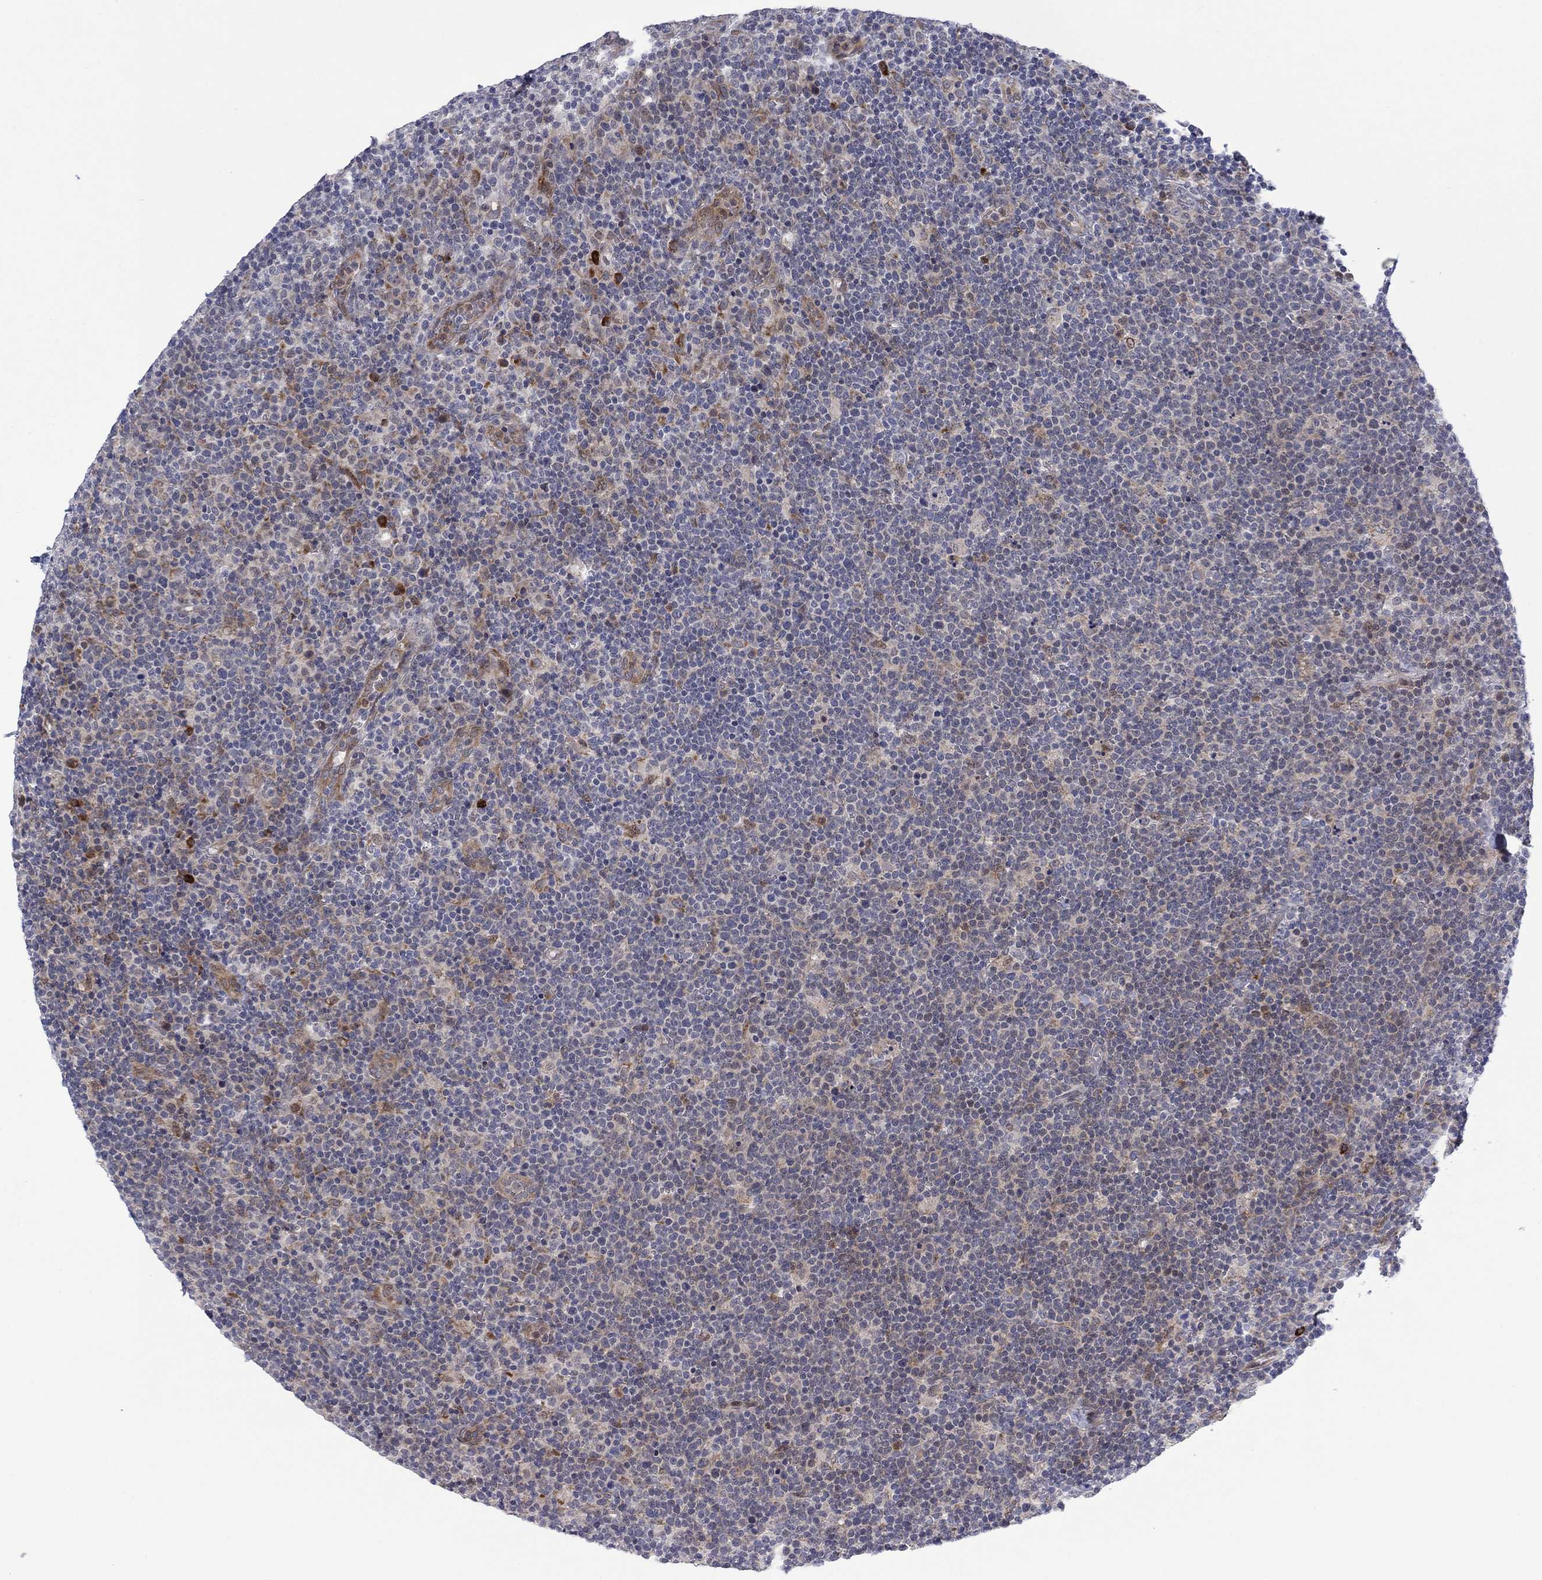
{"staining": {"intensity": "negative", "quantity": "none", "location": "none"}, "tissue": "lymphoma", "cell_type": "Tumor cells", "image_type": "cancer", "snomed": [{"axis": "morphology", "description": "Malignant lymphoma, non-Hodgkin's type, High grade"}, {"axis": "topography", "description": "Lymph node"}], "caption": "Image shows no protein staining in tumor cells of malignant lymphoma, non-Hodgkin's type (high-grade) tissue.", "gene": "TTC21B", "patient": {"sex": "male", "age": 61}}